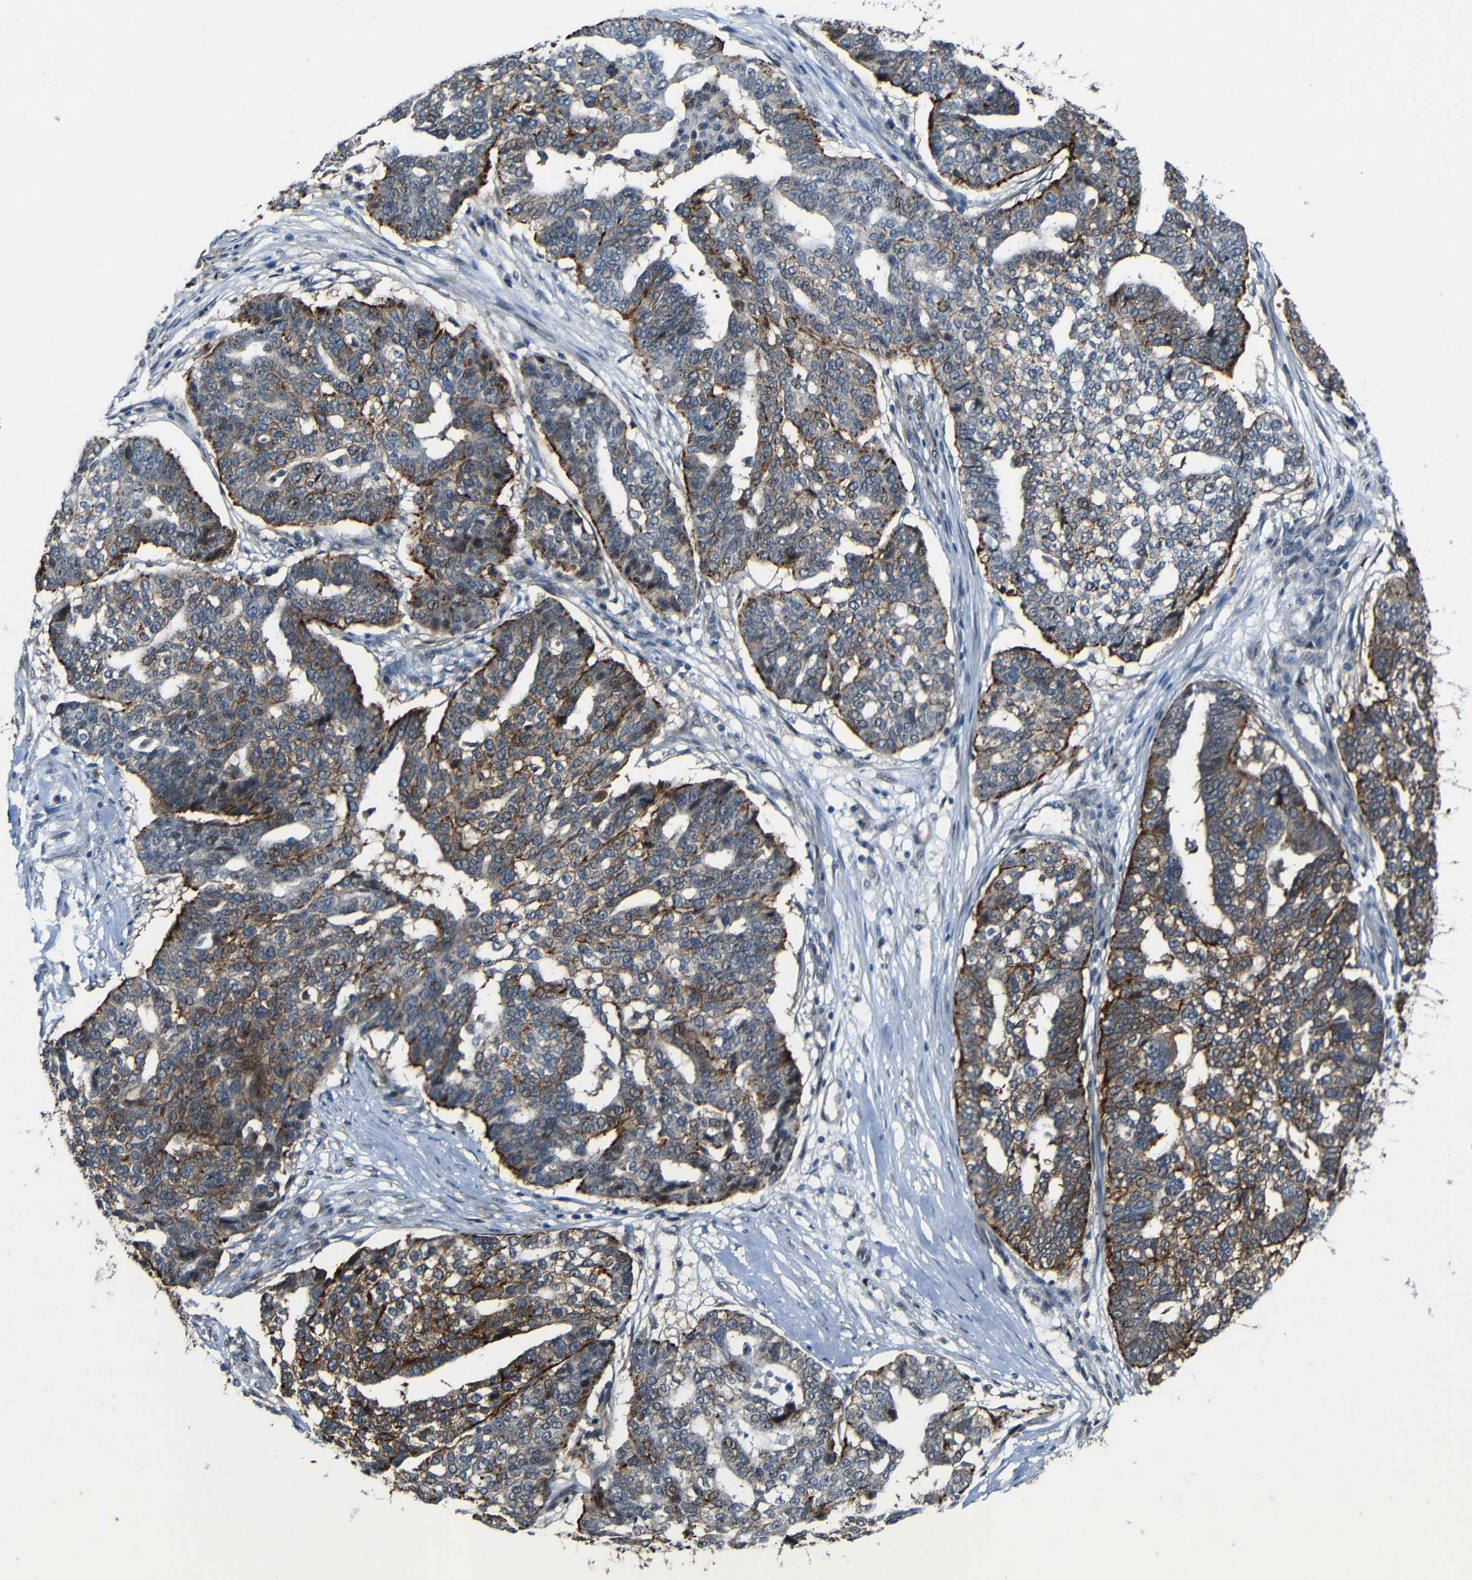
{"staining": {"intensity": "strong", "quantity": "25%-75%", "location": "cytoplasmic/membranous"}, "tissue": "ovarian cancer", "cell_type": "Tumor cells", "image_type": "cancer", "snomed": [{"axis": "morphology", "description": "Cystadenocarcinoma, serous, NOS"}, {"axis": "topography", "description": "Ovary"}], "caption": "Immunohistochemistry (DAB (3,3'-diaminobenzidine)) staining of ovarian serous cystadenocarcinoma reveals strong cytoplasmic/membranous protein positivity in about 25%-75% of tumor cells. Immunohistochemistry (ihc) stains the protein of interest in brown and the nuclei are stained blue.", "gene": "DNAJC5", "patient": {"sex": "female", "age": 59}}